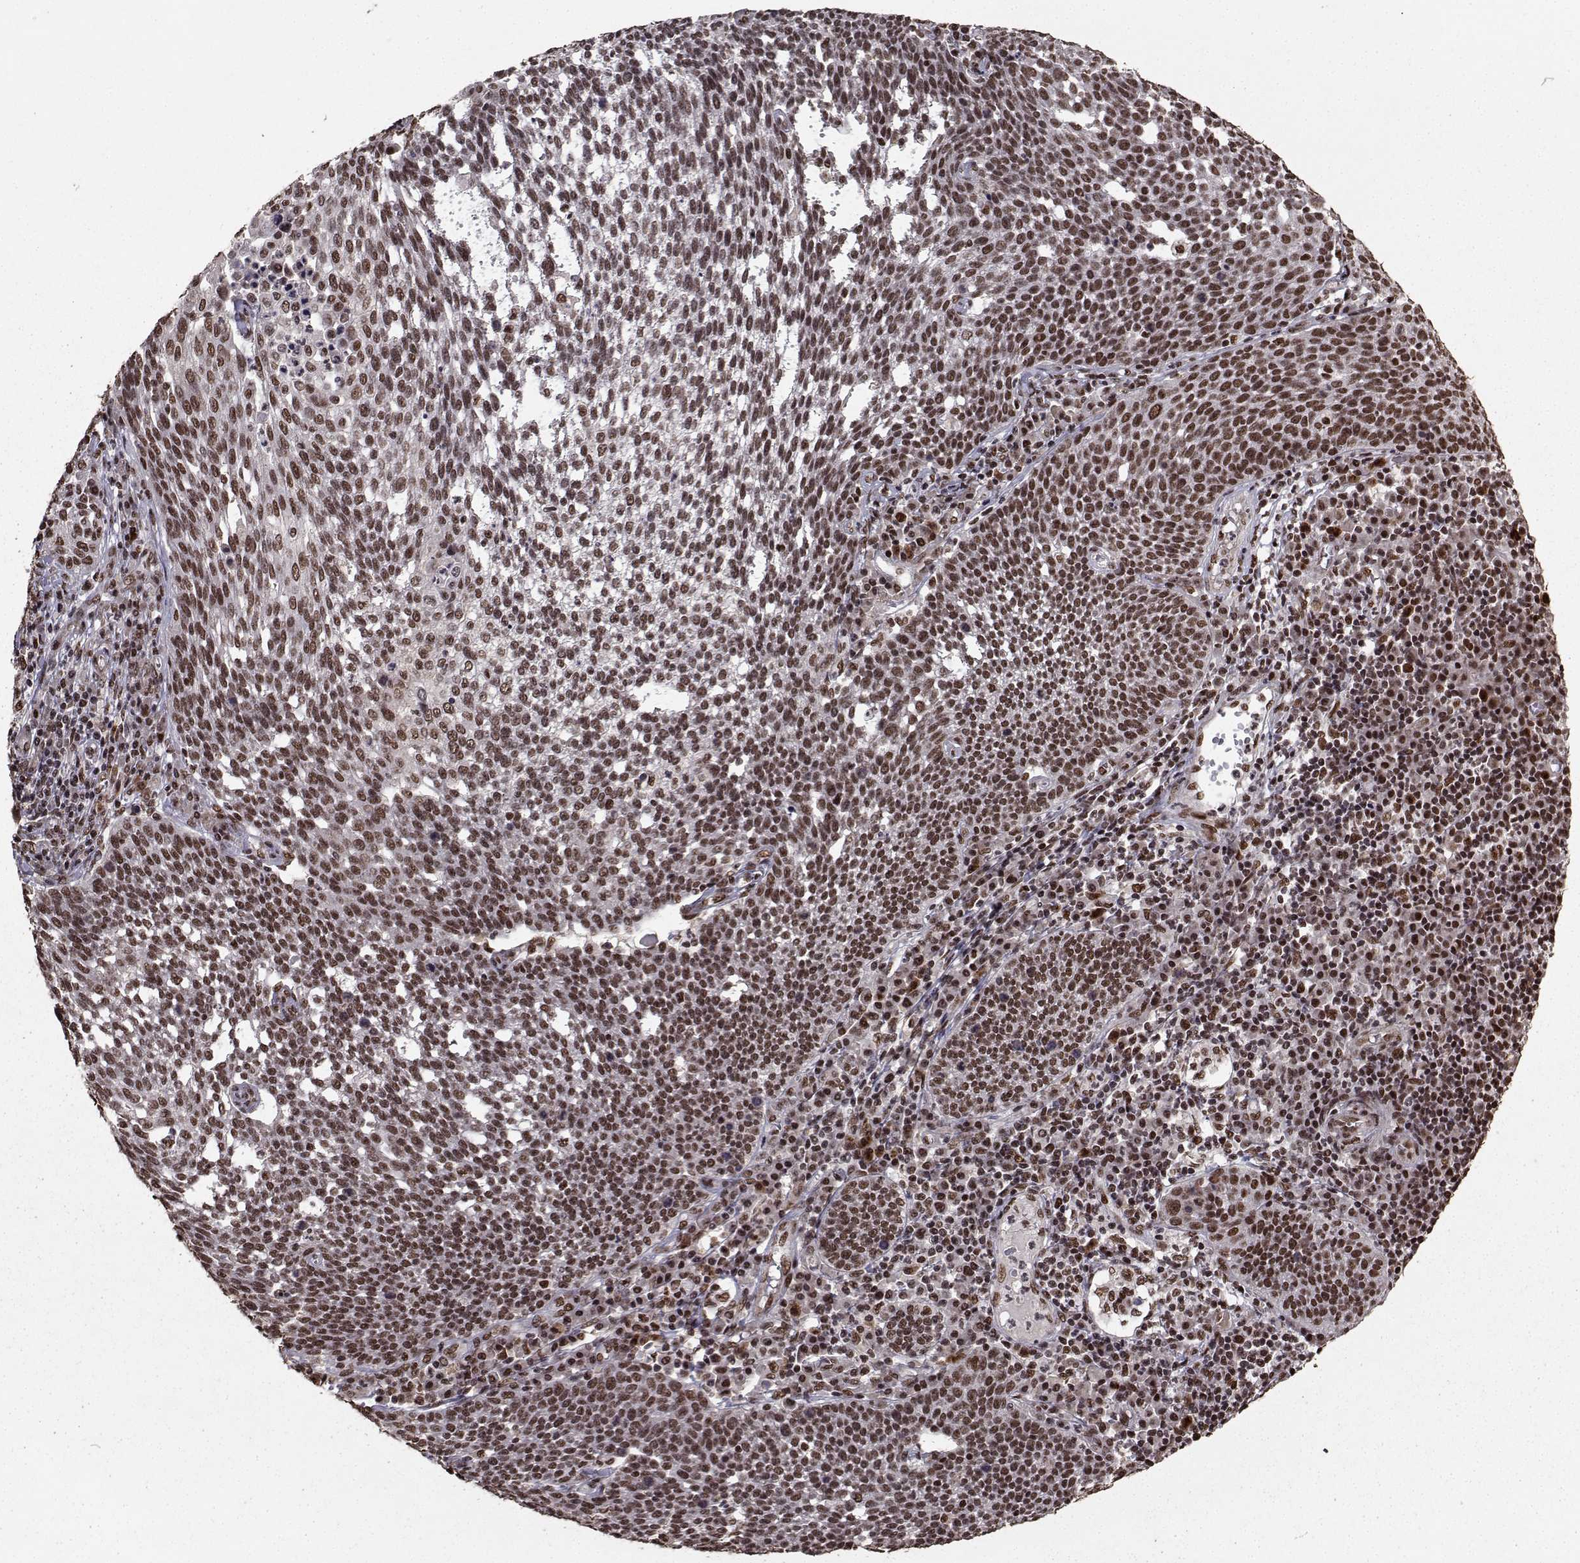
{"staining": {"intensity": "strong", "quantity": ">75%", "location": "nuclear"}, "tissue": "cervical cancer", "cell_type": "Tumor cells", "image_type": "cancer", "snomed": [{"axis": "morphology", "description": "Squamous cell carcinoma, NOS"}, {"axis": "topography", "description": "Cervix"}], "caption": "Cervical cancer (squamous cell carcinoma) stained for a protein (brown) demonstrates strong nuclear positive staining in approximately >75% of tumor cells.", "gene": "SF1", "patient": {"sex": "female", "age": 34}}